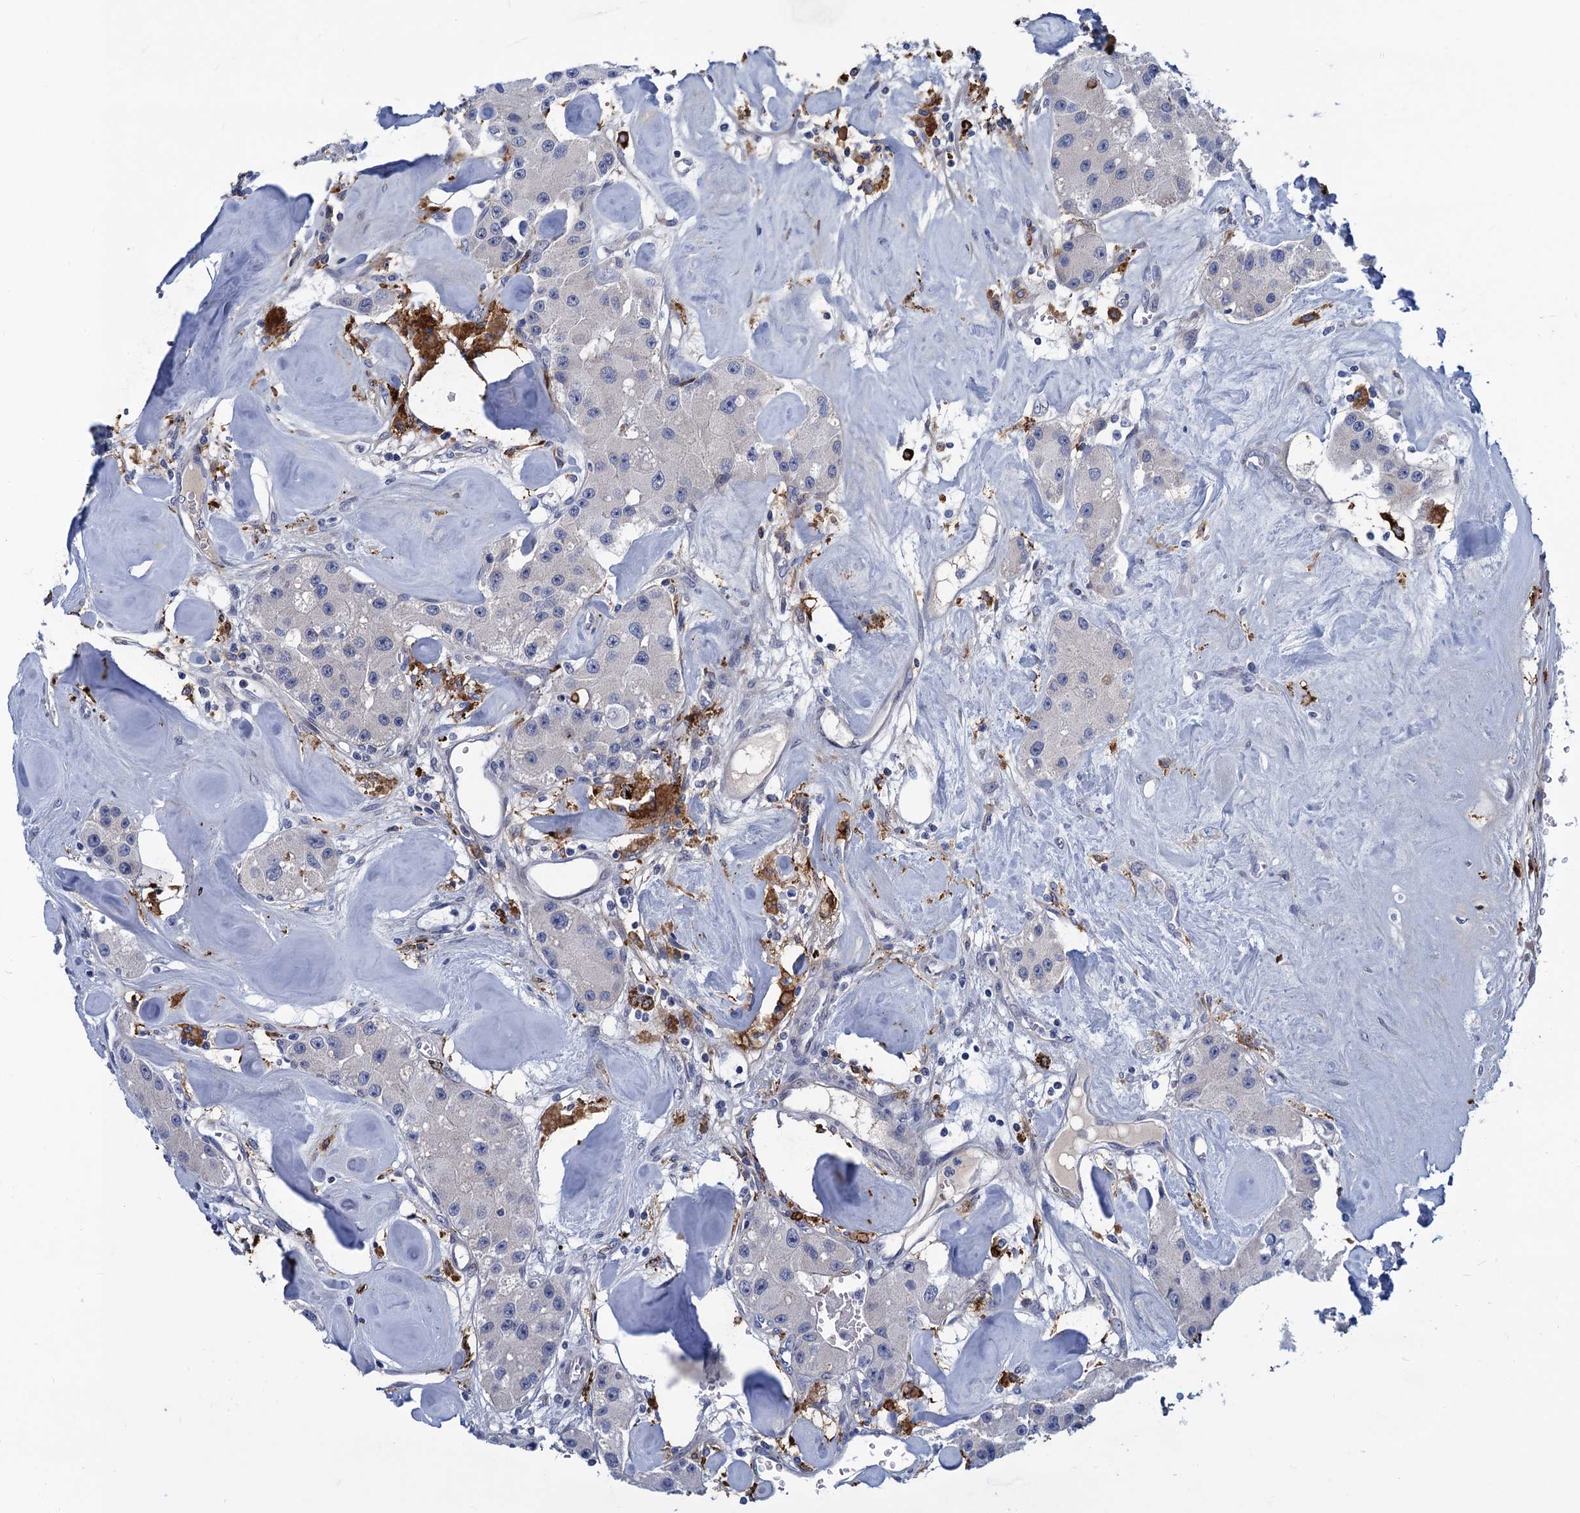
{"staining": {"intensity": "negative", "quantity": "none", "location": "none"}, "tissue": "carcinoid", "cell_type": "Tumor cells", "image_type": "cancer", "snomed": [{"axis": "morphology", "description": "Carcinoid, malignant, NOS"}, {"axis": "topography", "description": "Pancreas"}], "caption": "IHC of human carcinoid demonstrates no positivity in tumor cells. Brightfield microscopy of IHC stained with DAB (brown) and hematoxylin (blue), captured at high magnification.", "gene": "DNHD1", "patient": {"sex": "male", "age": 41}}